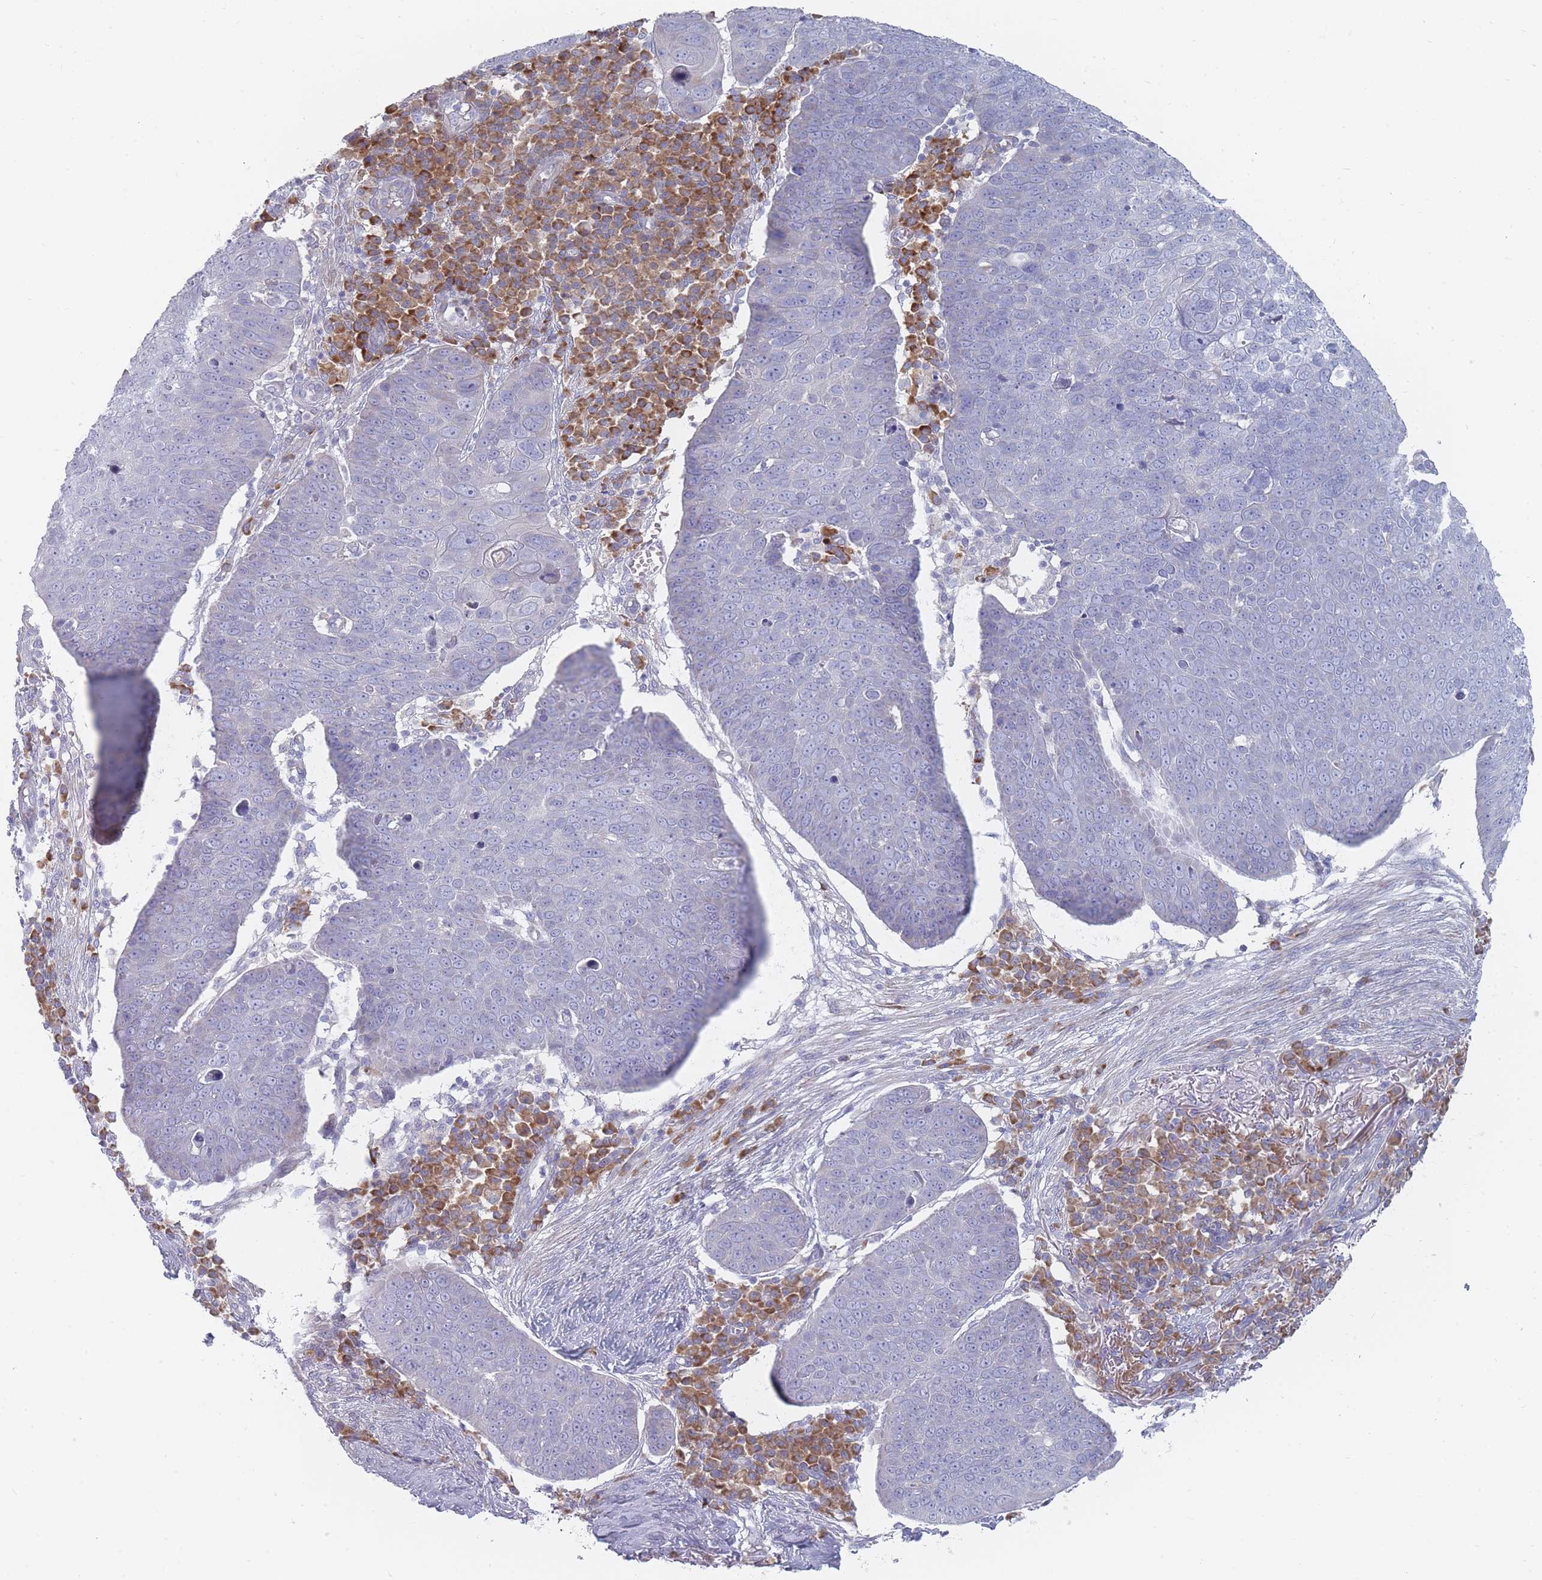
{"staining": {"intensity": "negative", "quantity": "none", "location": "none"}, "tissue": "skin cancer", "cell_type": "Tumor cells", "image_type": "cancer", "snomed": [{"axis": "morphology", "description": "Squamous cell carcinoma, NOS"}, {"axis": "topography", "description": "Skin"}], "caption": "The micrograph demonstrates no significant positivity in tumor cells of skin squamous cell carcinoma. (Brightfield microscopy of DAB (3,3'-diaminobenzidine) immunohistochemistry at high magnification).", "gene": "SPATS1", "patient": {"sex": "male", "age": 71}}